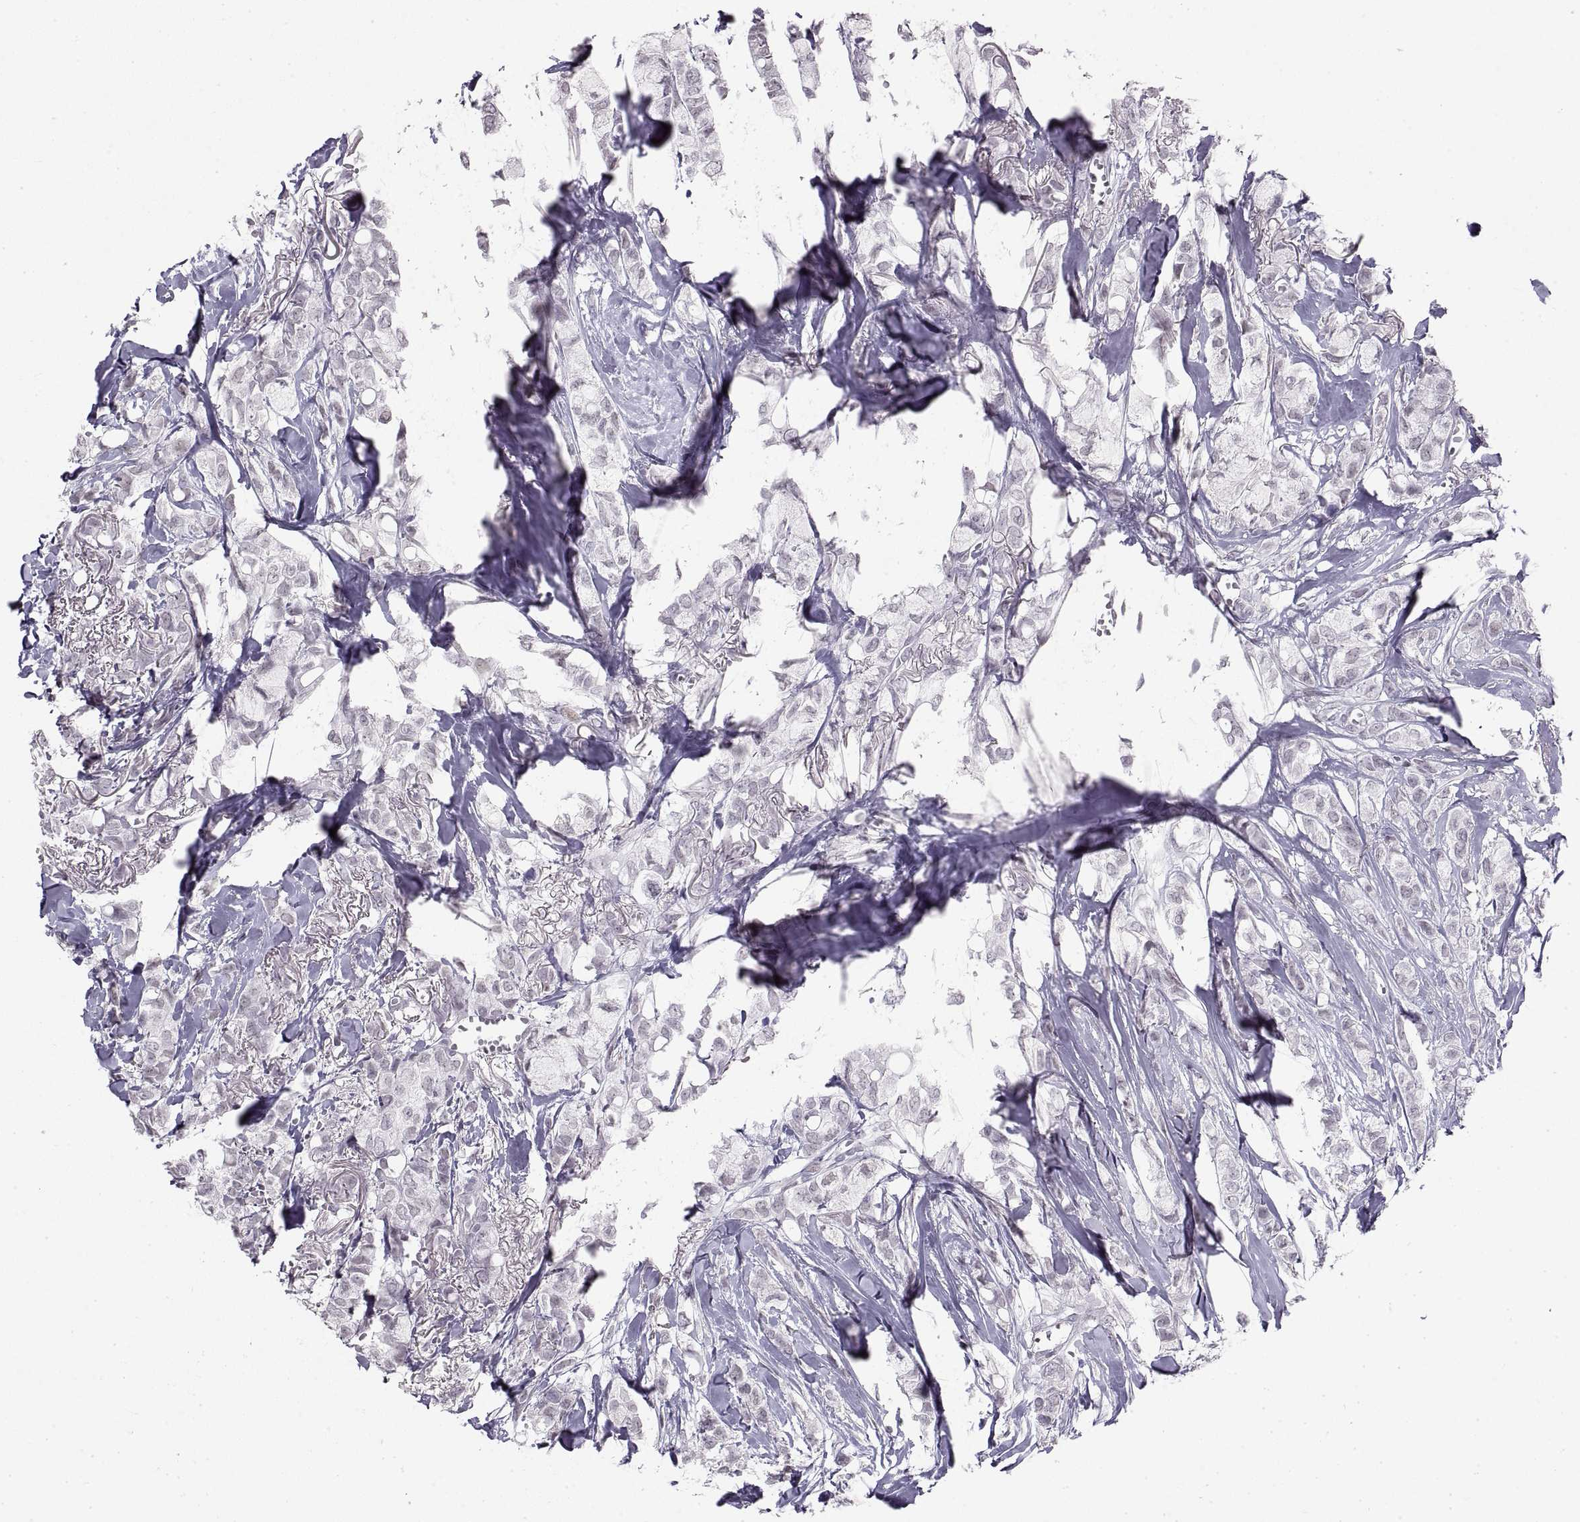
{"staining": {"intensity": "negative", "quantity": "none", "location": "none"}, "tissue": "breast cancer", "cell_type": "Tumor cells", "image_type": "cancer", "snomed": [{"axis": "morphology", "description": "Duct carcinoma"}, {"axis": "topography", "description": "Breast"}], "caption": "Immunohistochemistry micrograph of breast cancer (intraductal carcinoma) stained for a protein (brown), which demonstrates no positivity in tumor cells.", "gene": "NANOS3", "patient": {"sex": "female", "age": 85}}